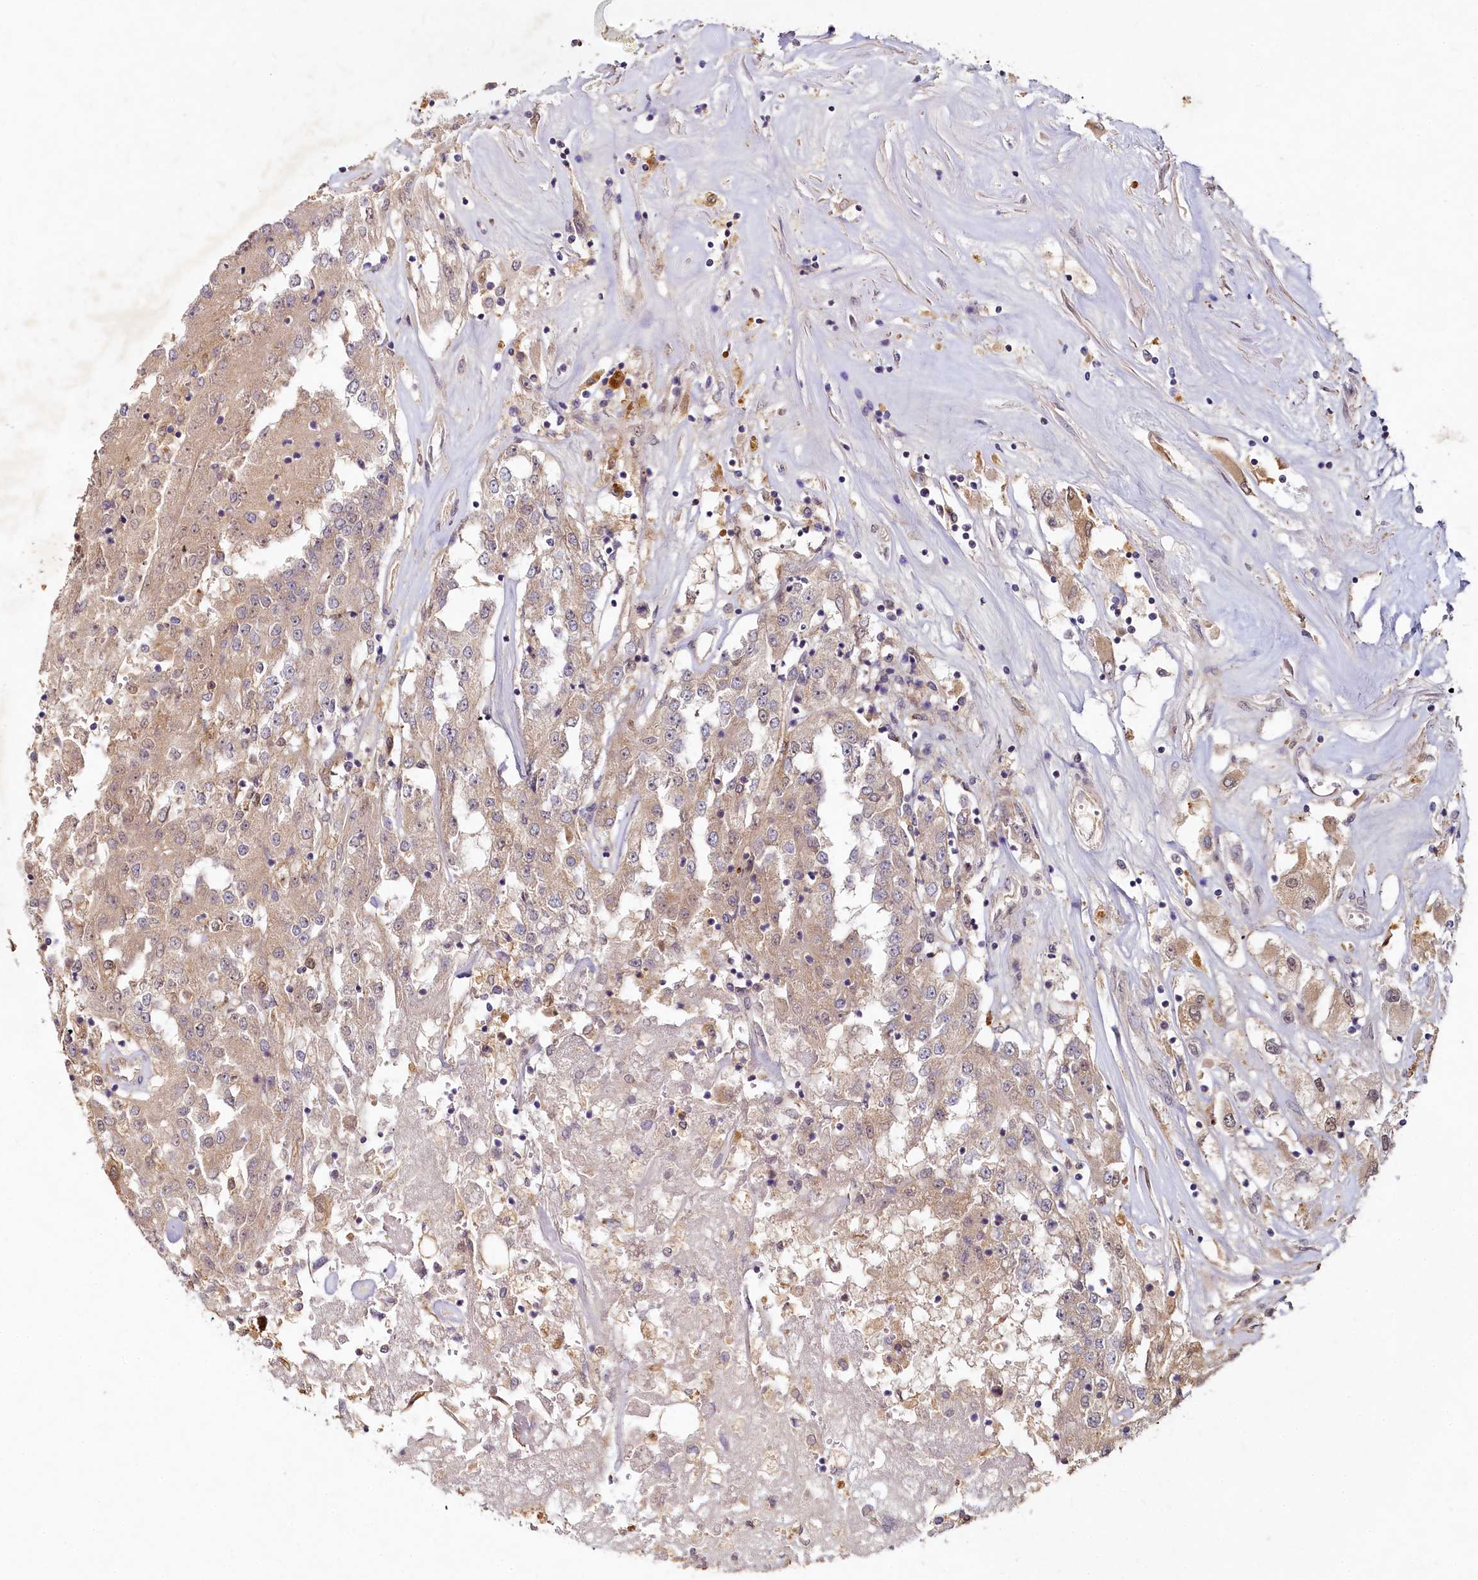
{"staining": {"intensity": "weak", "quantity": ">75%", "location": "cytoplasmic/membranous"}, "tissue": "renal cancer", "cell_type": "Tumor cells", "image_type": "cancer", "snomed": [{"axis": "morphology", "description": "Adenocarcinoma, NOS"}, {"axis": "topography", "description": "Kidney"}], "caption": "Immunohistochemistry image of renal adenocarcinoma stained for a protein (brown), which shows low levels of weak cytoplasmic/membranous positivity in approximately >75% of tumor cells.", "gene": "HERC3", "patient": {"sex": "female", "age": 52}}